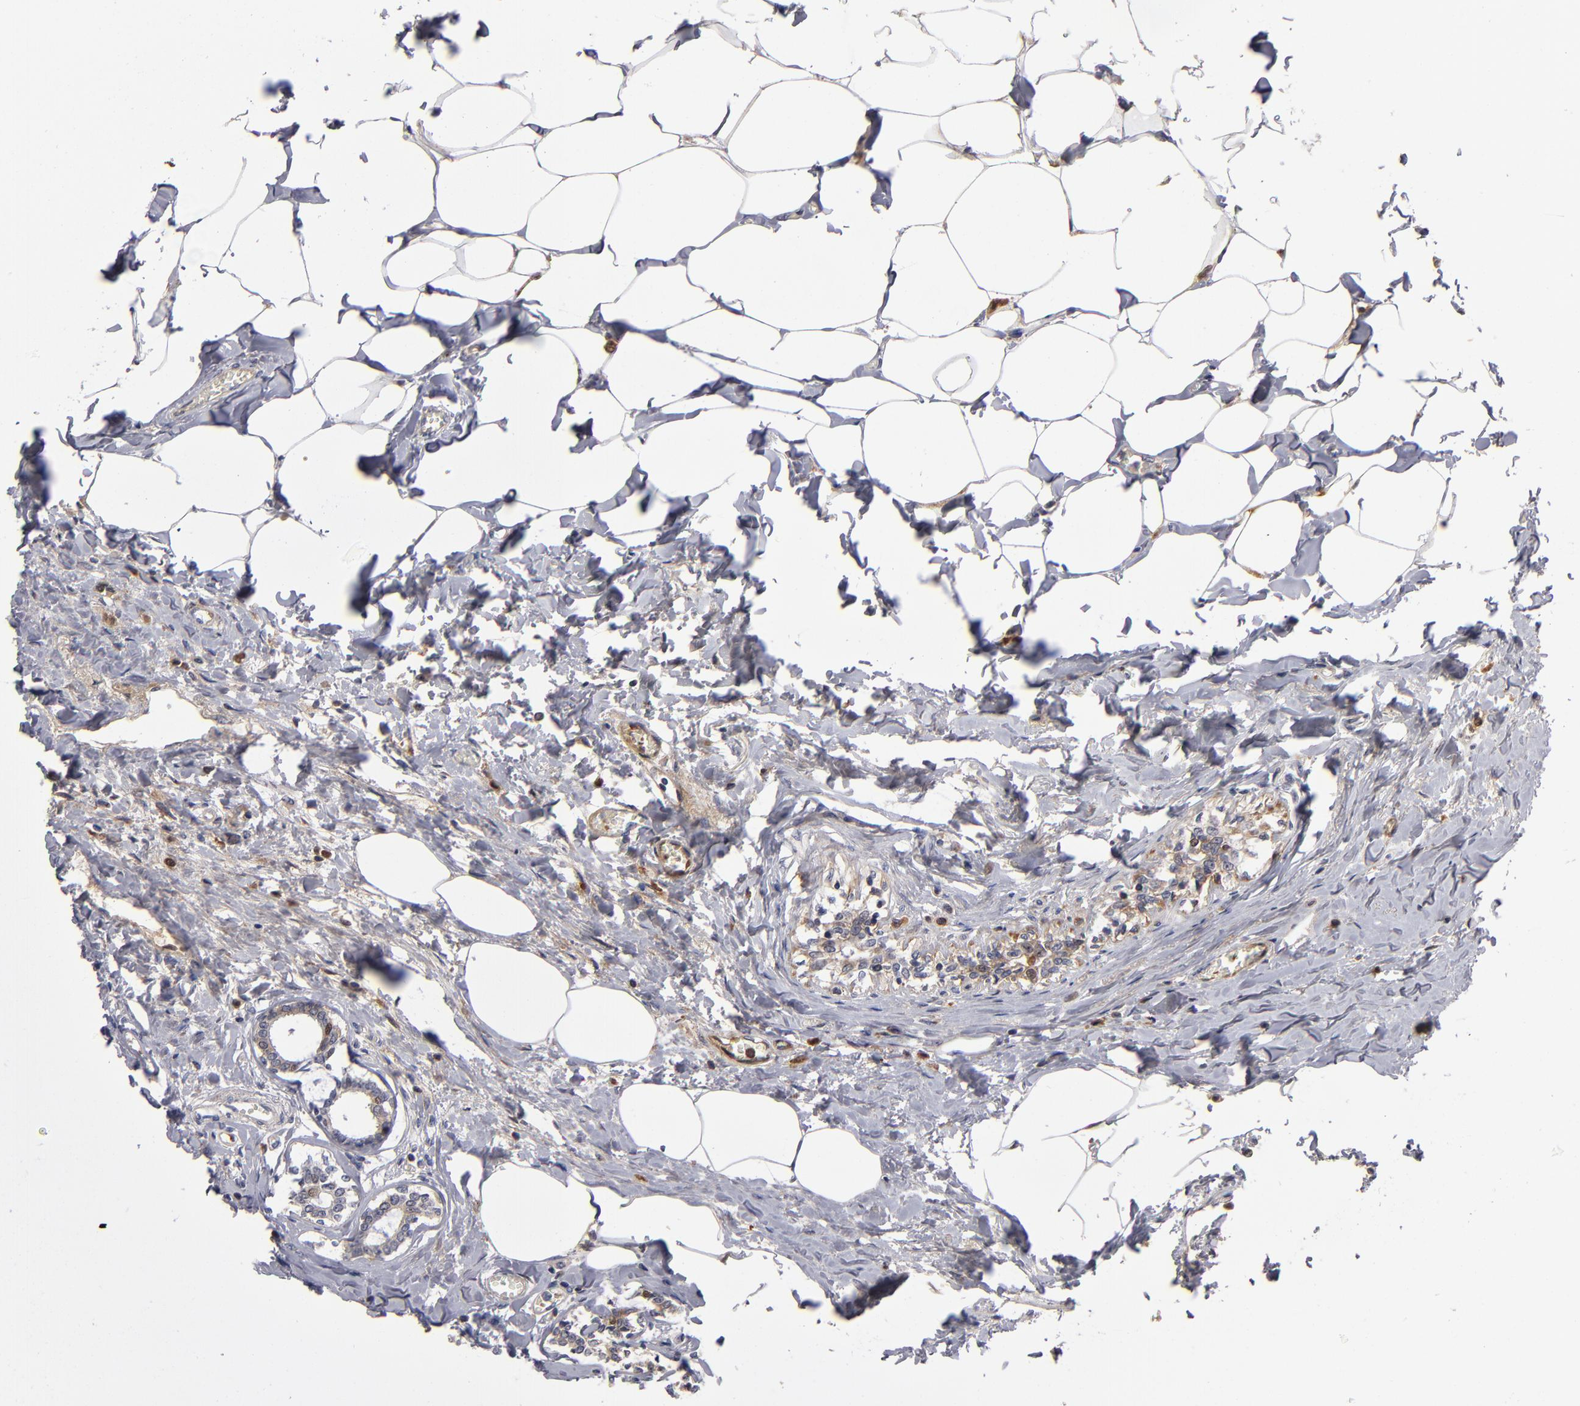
{"staining": {"intensity": "weak", "quantity": ">75%", "location": "cytoplasmic/membranous"}, "tissue": "breast cancer", "cell_type": "Tumor cells", "image_type": "cancer", "snomed": [{"axis": "morphology", "description": "Lobular carcinoma"}, {"axis": "topography", "description": "Breast"}], "caption": "An image of human breast cancer (lobular carcinoma) stained for a protein shows weak cytoplasmic/membranous brown staining in tumor cells.", "gene": "EXD2", "patient": {"sex": "female", "age": 51}}